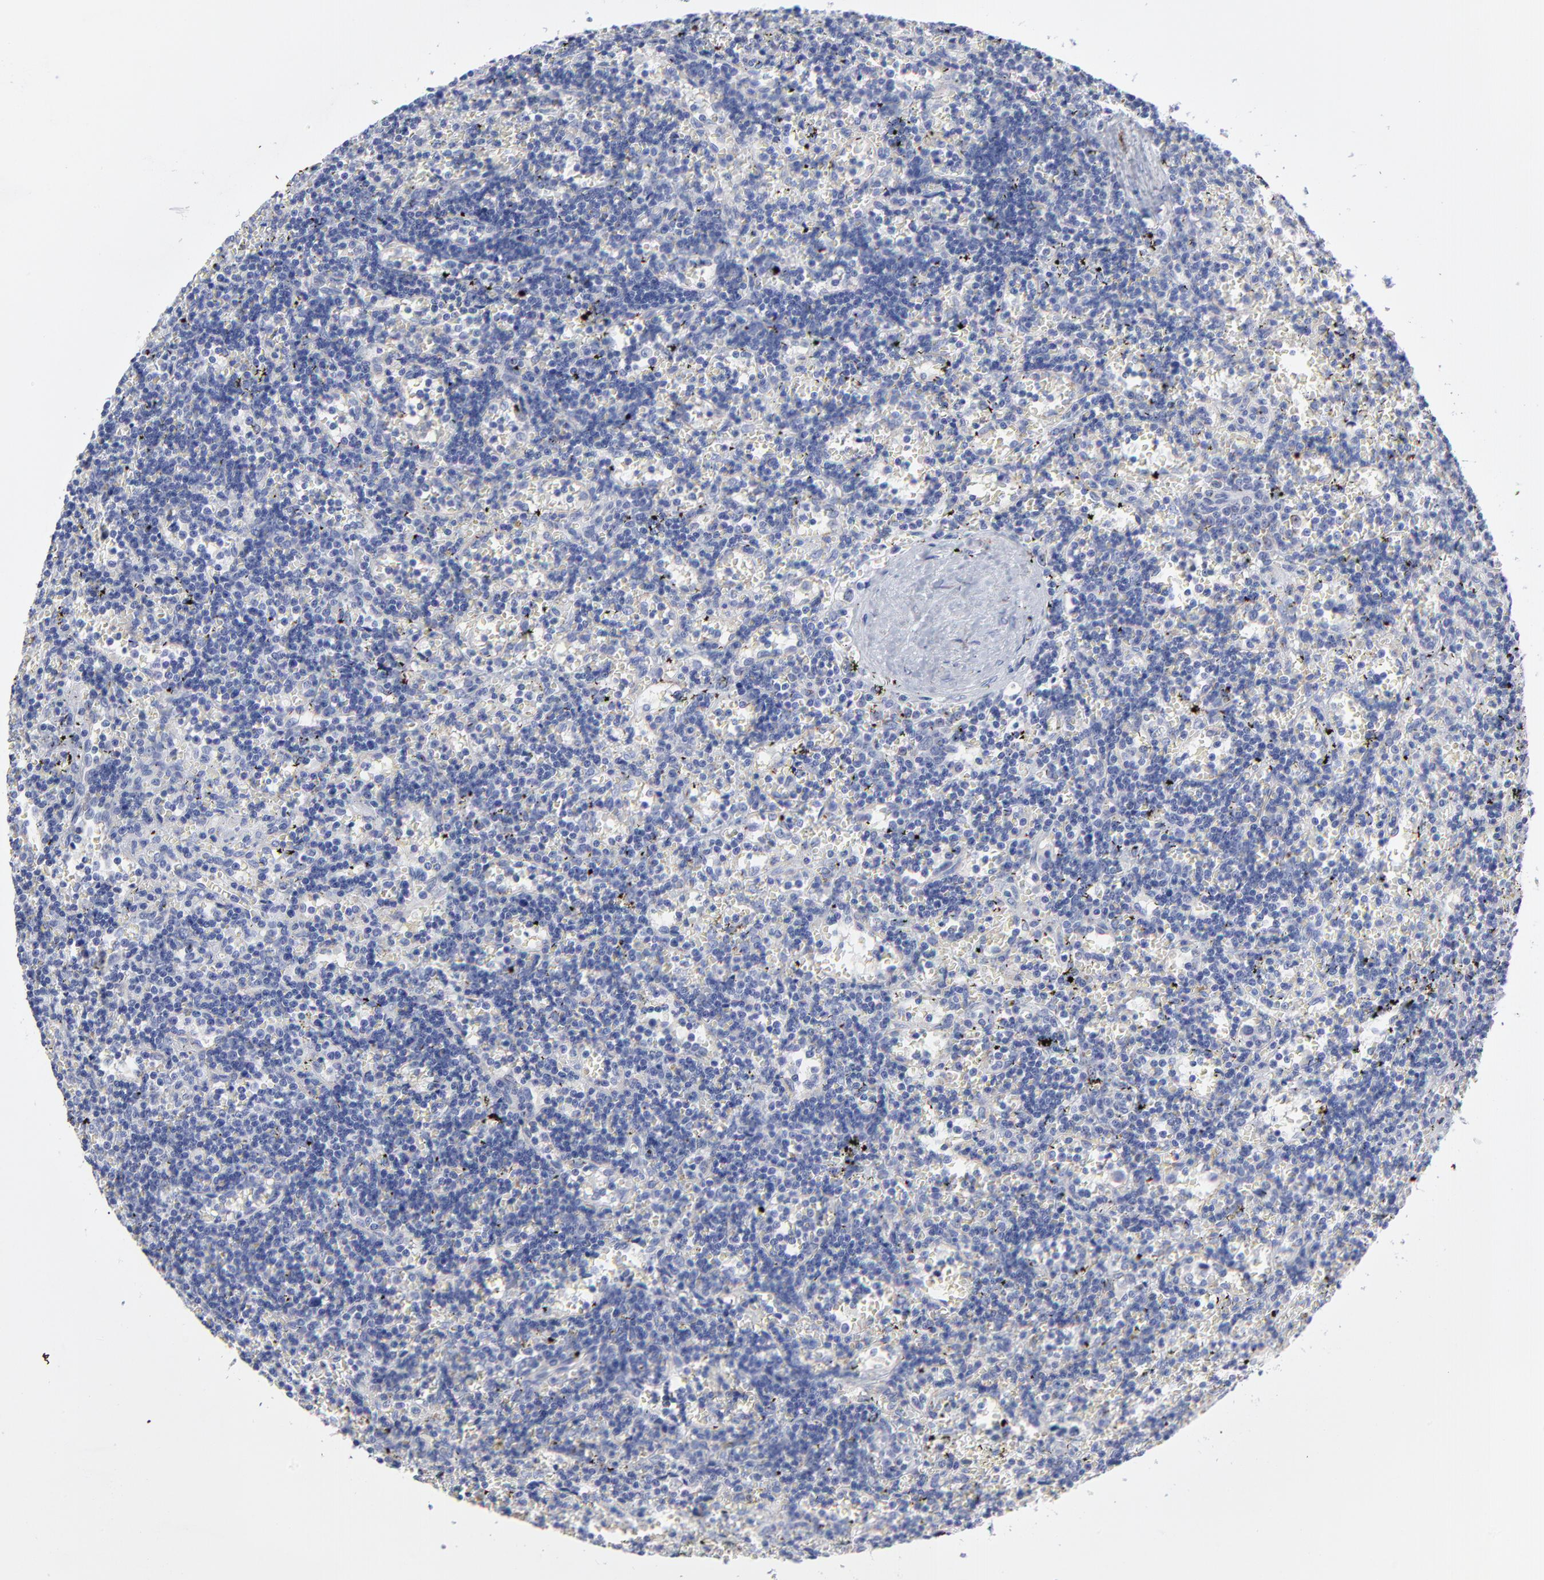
{"staining": {"intensity": "negative", "quantity": "none", "location": "none"}, "tissue": "lymphoma", "cell_type": "Tumor cells", "image_type": "cancer", "snomed": [{"axis": "morphology", "description": "Malignant lymphoma, non-Hodgkin's type, Low grade"}, {"axis": "topography", "description": "Spleen"}], "caption": "IHC image of human lymphoma stained for a protein (brown), which shows no positivity in tumor cells. Brightfield microscopy of IHC stained with DAB (3,3'-diaminobenzidine) (brown) and hematoxylin (blue), captured at high magnification.", "gene": "CNTN3", "patient": {"sex": "male", "age": 60}}